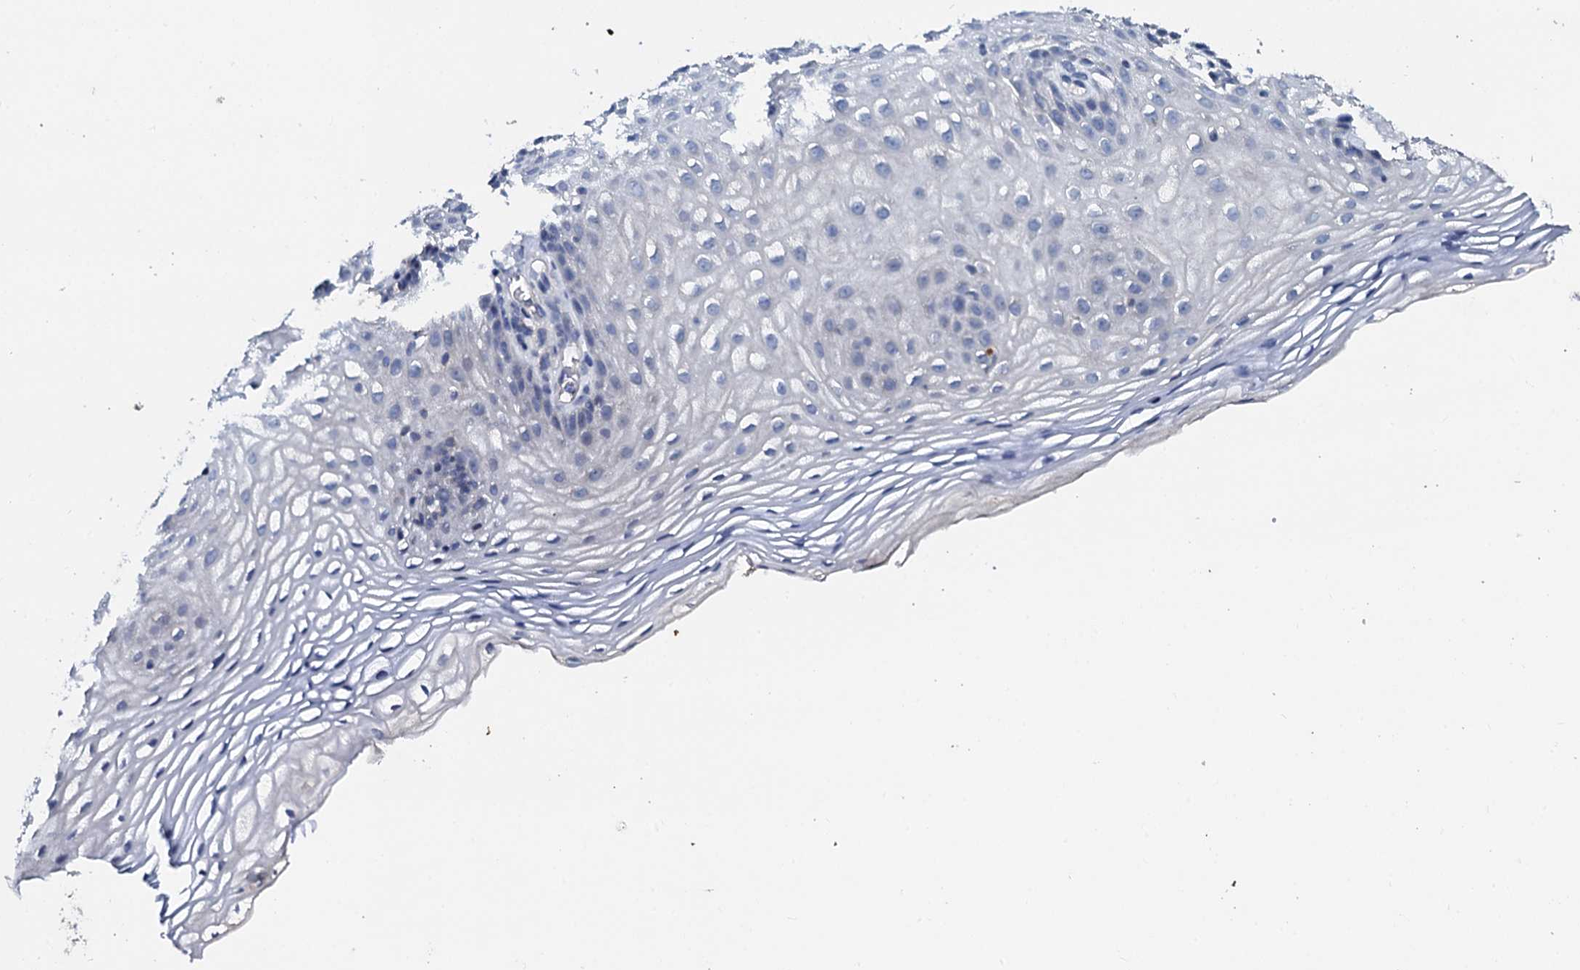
{"staining": {"intensity": "negative", "quantity": "none", "location": "none"}, "tissue": "vagina", "cell_type": "Squamous epithelial cells", "image_type": "normal", "snomed": [{"axis": "morphology", "description": "Normal tissue, NOS"}, {"axis": "topography", "description": "Vagina"}], "caption": "A high-resolution image shows IHC staining of benign vagina, which demonstrates no significant positivity in squamous epithelial cells.", "gene": "SLC37A4", "patient": {"sex": "female", "age": 60}}